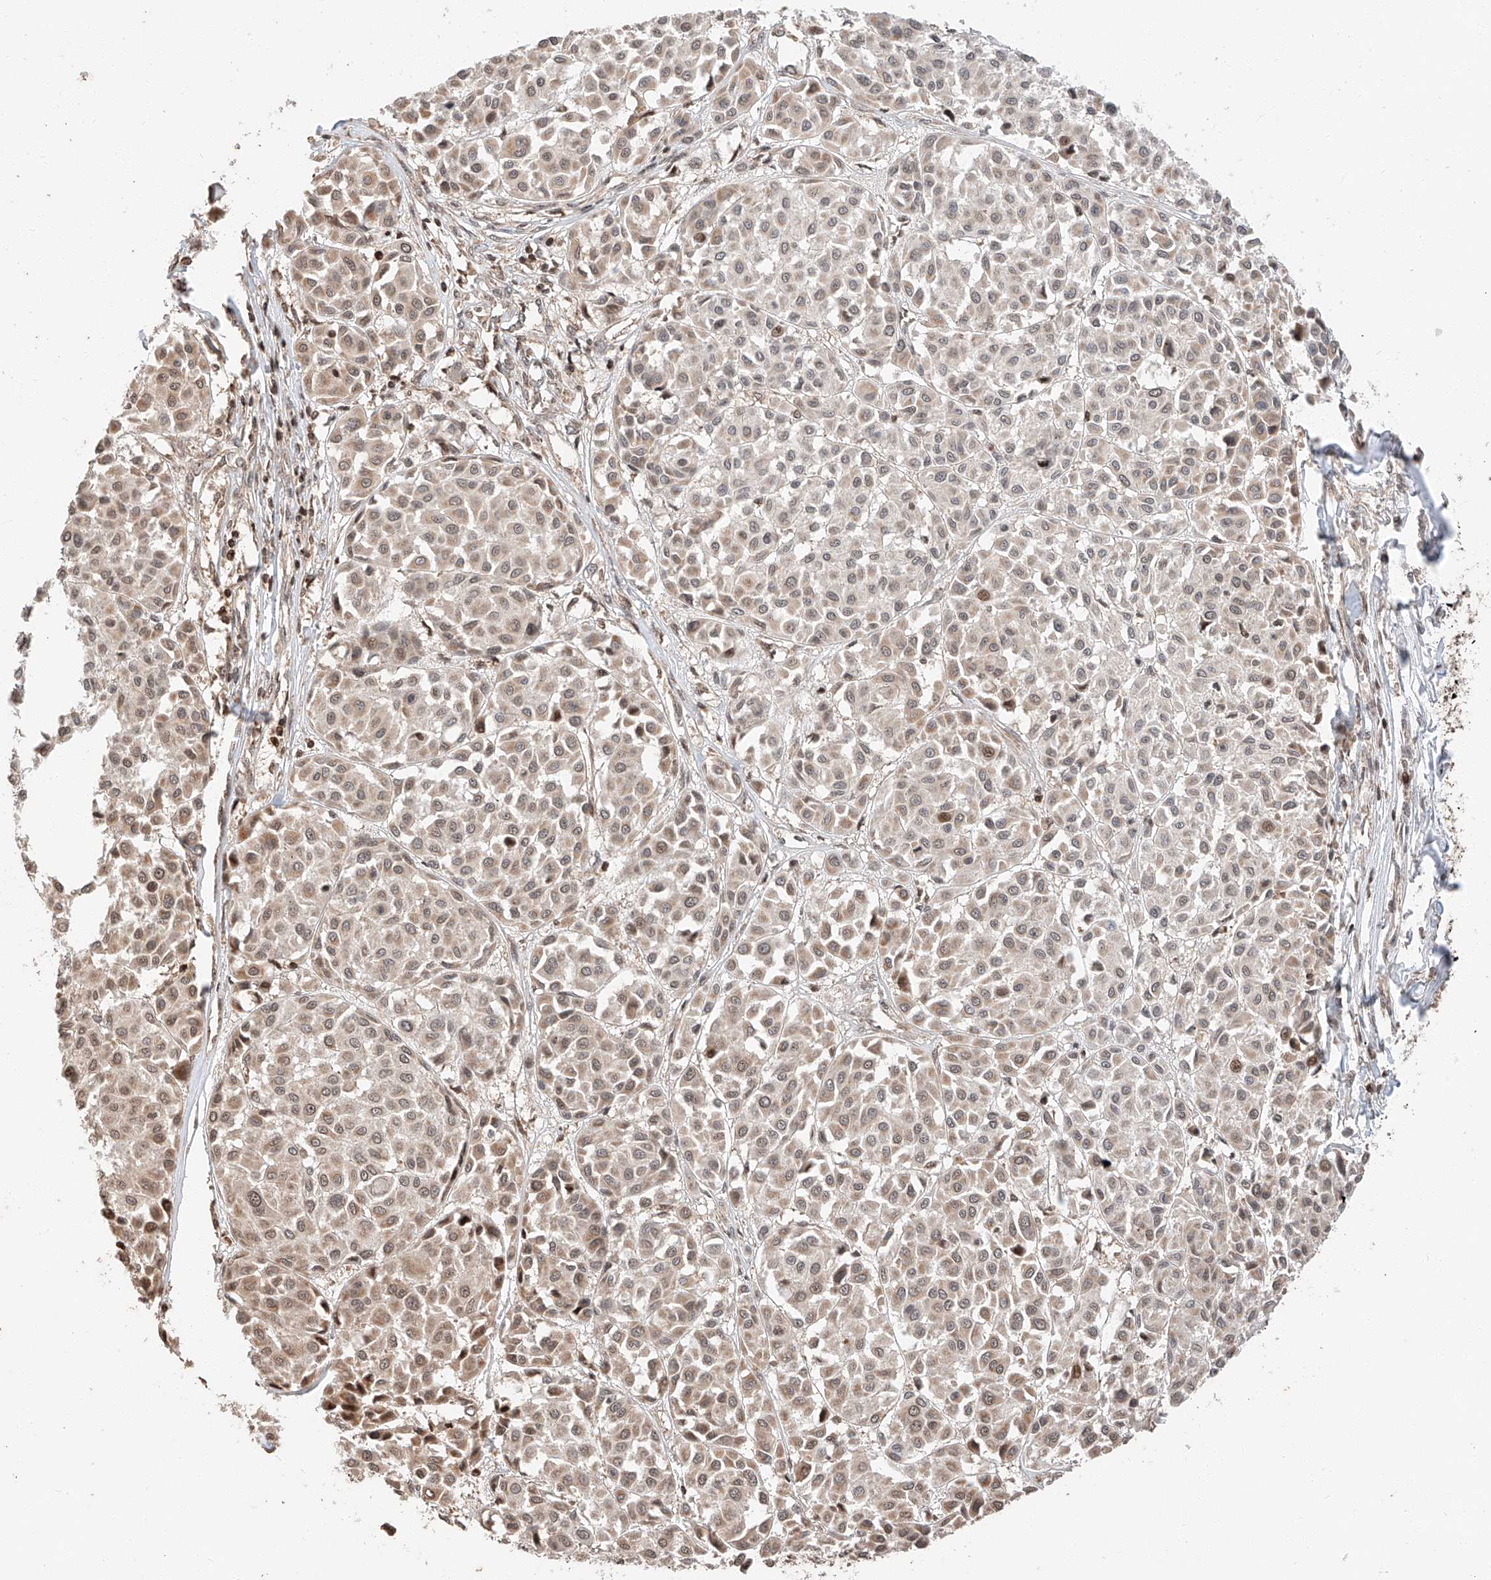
{"staining": {"intensity": "weak", "quantity": "25%-75%", "location": "cytoplasmic/membranous,nuclear"}, "tissue": "melanoma", "cell_type": "Tumor cells", "image_type": "cancer", "snomed": [{"axis": "morphology", "description": "Malignant melanoma, Metastatic site"}, {"axis": "topography", "description": "Soft tissue"}], "caption": "Protein expression analysis of human malignant melanoma (metastatic site) reveals weak cytoplasmic/membranous and nuclear staining in about 25%-75% of tumor cells.", "gene": "ARHGAP33", "patient": {"sex": "male", "age": 41}}